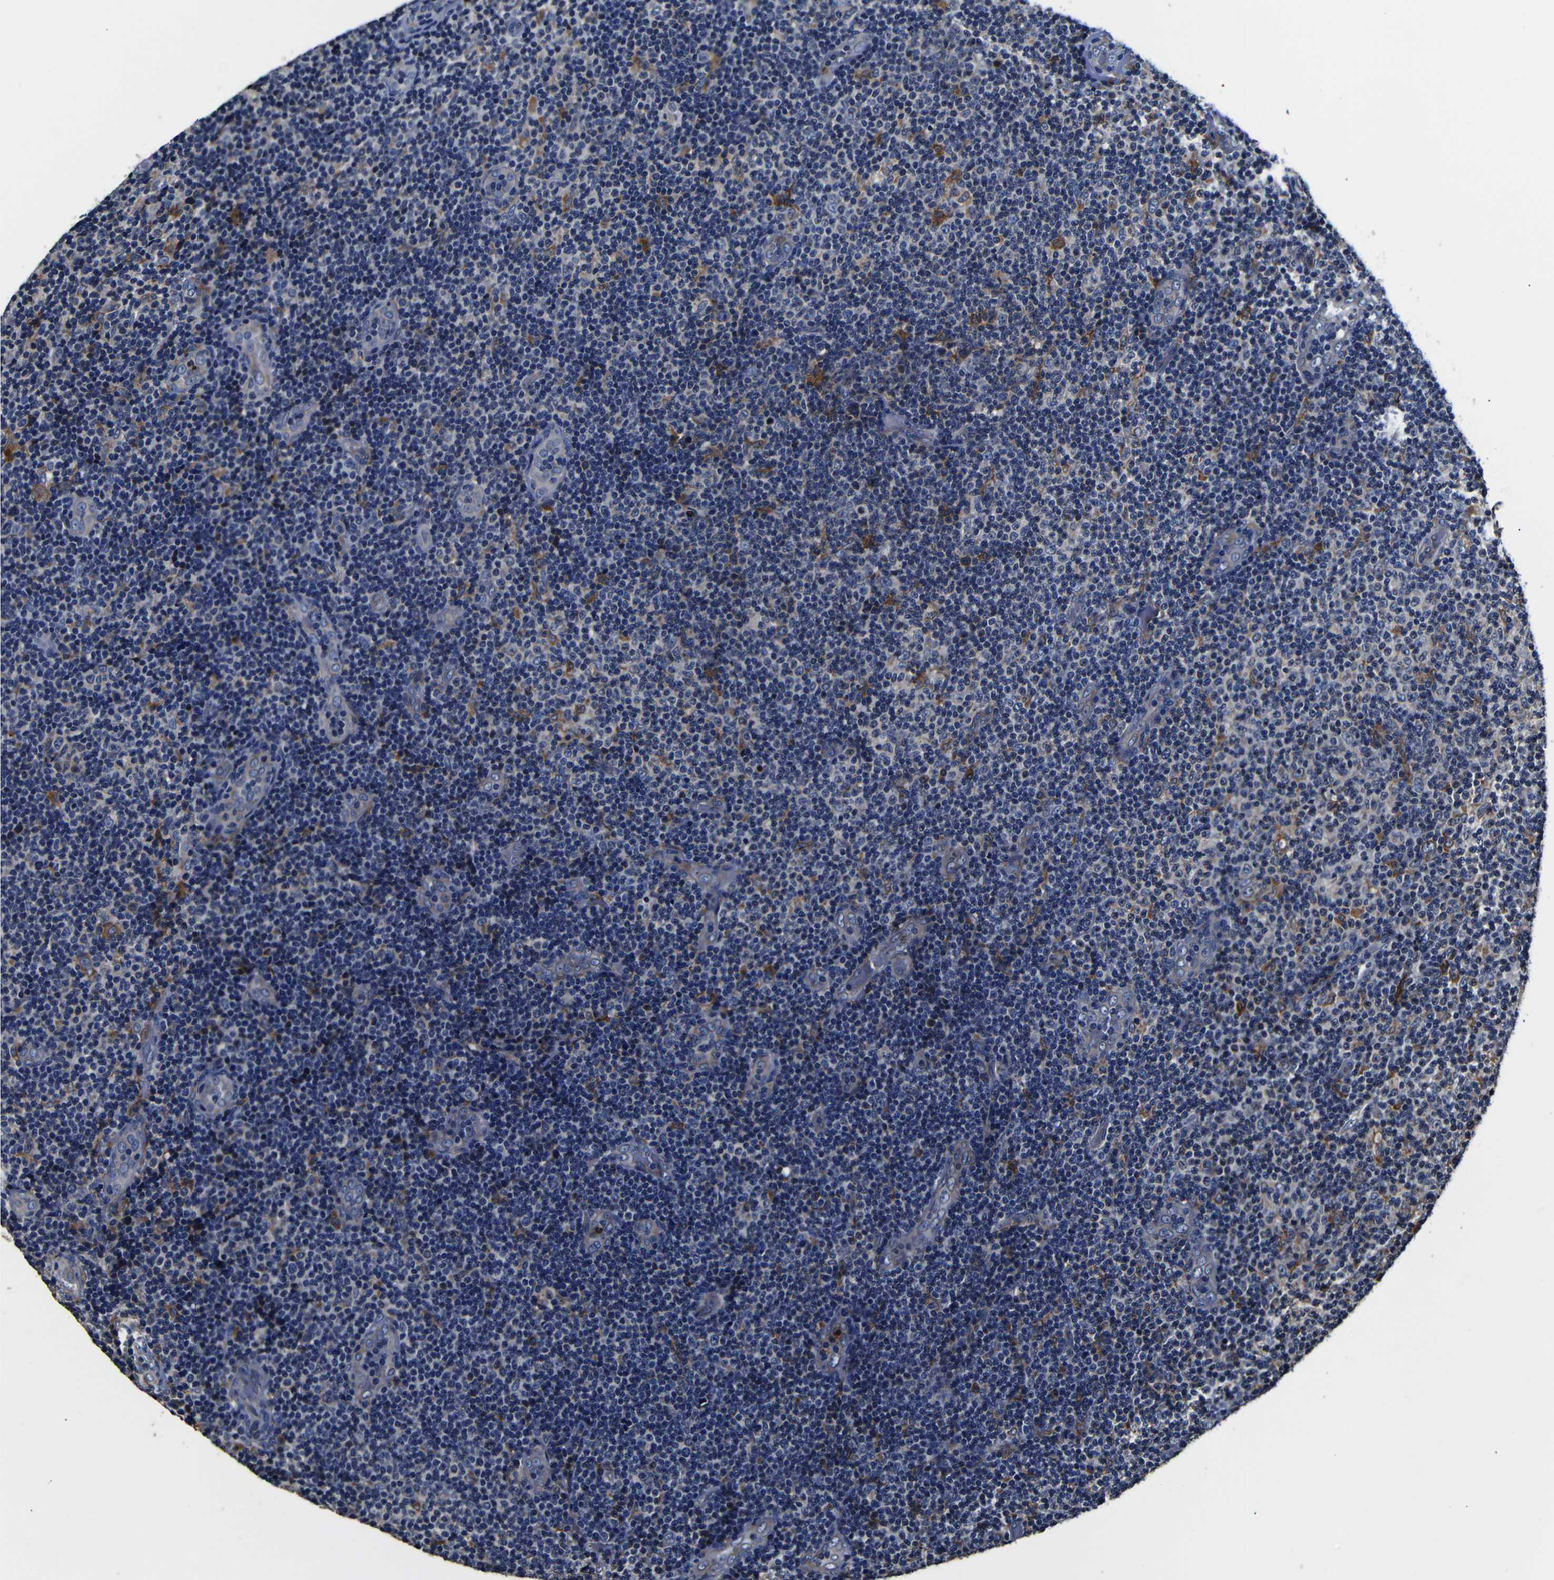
{"staining": {"intensity": "weak", "quantity": "<25%", "location": "cytoplasmic/membranous"}, "tissue": "lymphoma", "cell_type": "Tumor cells", "image_type": "cancer", "snomed": [{"axis": "morphology", "description": "Malignant lymphoma, non-Hodgkin's type, Low grade"}, {"axis": "topography", "description": "Lymph node"}], "caption": "Human lymphoma stained for a protein using immunohistochemistry displays no positivity in tumor cells.", "gene": "SCN9A", "patient": {"sex": "male", "age": 83}}